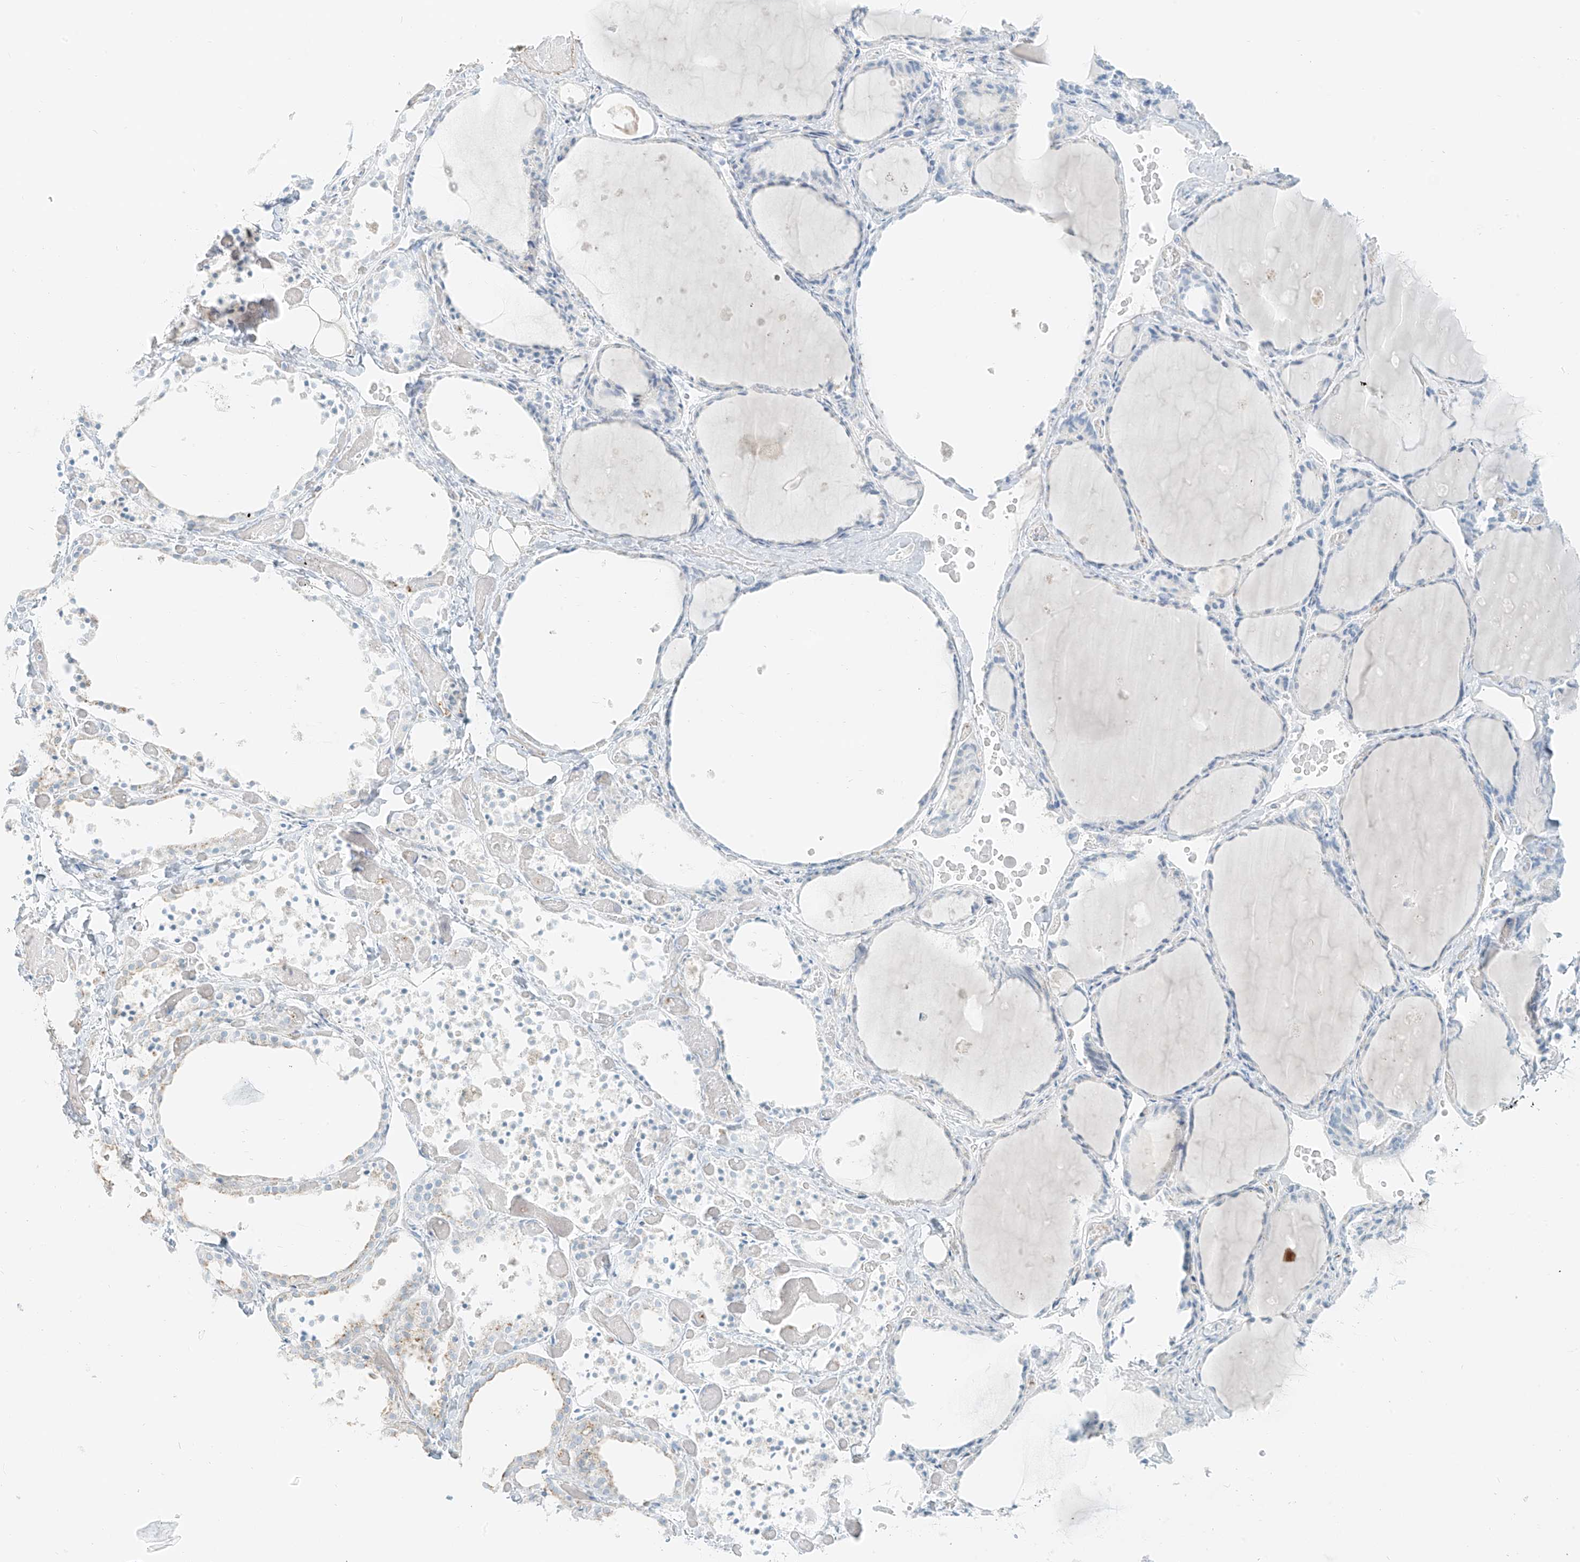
{"staining": {"intensity": "negative", "quantity": "none", "location": "none"}, "tissue": "thyroid gland", "cell_type": "Glandular cells", "image_type": "normal", "snomed": [{"axis": "morphology", "description": "Normal tissue, NOS"}, {"axis": "topography", "description": "Thyroid gland"}], "caption": "There is no significant staining in glandular cells of thyroid gland.", "gene": "SMCP", "patient": {"sex": "female", "age": 44}}